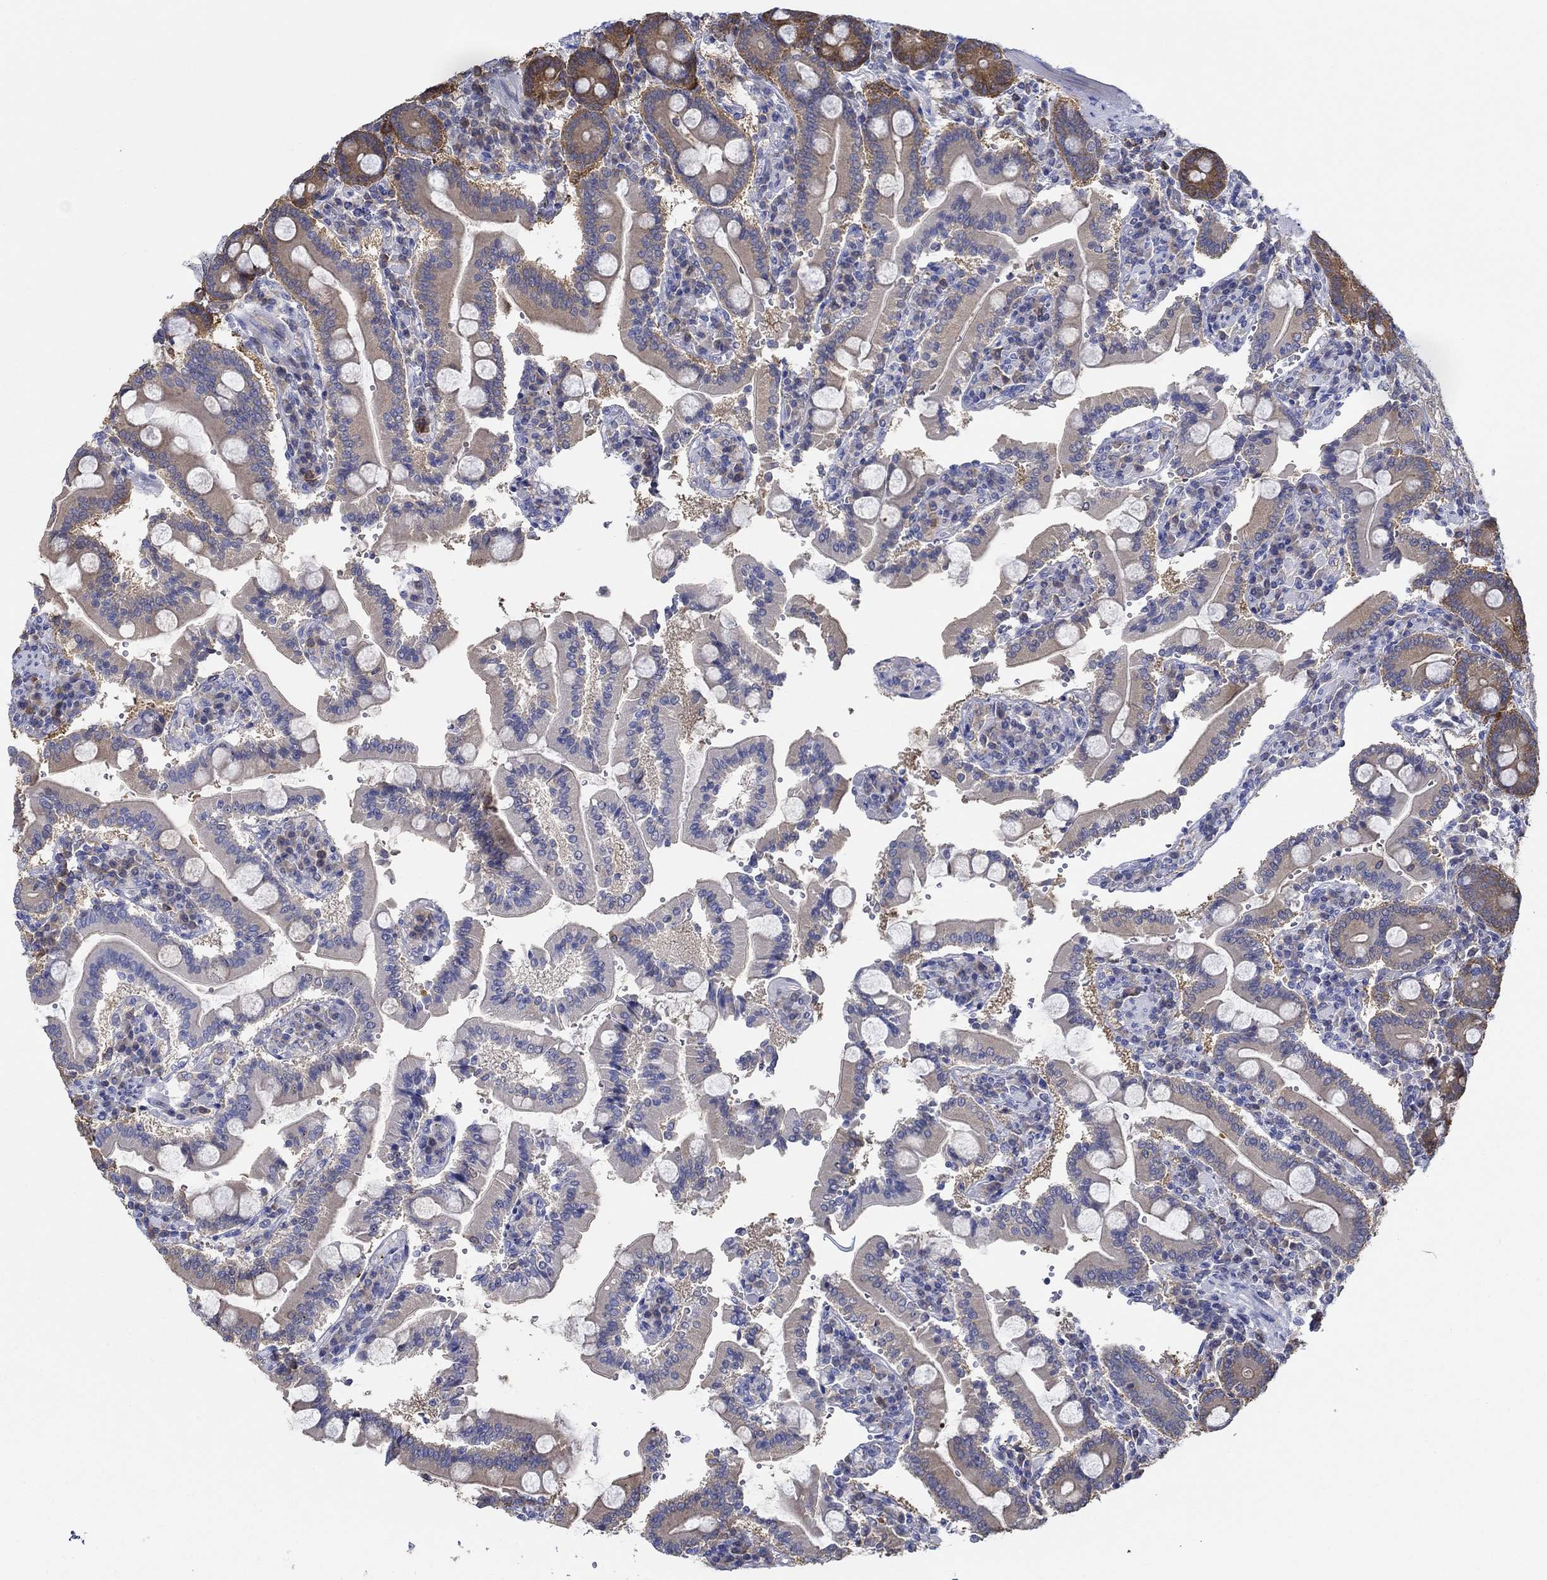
{"staining": {"intensity": "moderate", "quantity": "<25%", "location": "cytoplasmic/membranous"}, "tissue": "duodenum", "cell_type": "Glandular cells", "image_type": "normal", "snomed": [{"axis": "morphology", "description": "Normal tissue, NOS"}, {"axis": "topography", "description": "Duodenum"}], "caption": "Immunohistochemistry (IHC) photomicrograph of unremarkable duodenum stained for a protein (brown), which exhibits low levels of moderate cytoplasmic/membranous staining in about <25% of glandular cells.", "gene": "SLC27A3", "patient": {"sex": "female", "age": 62}}